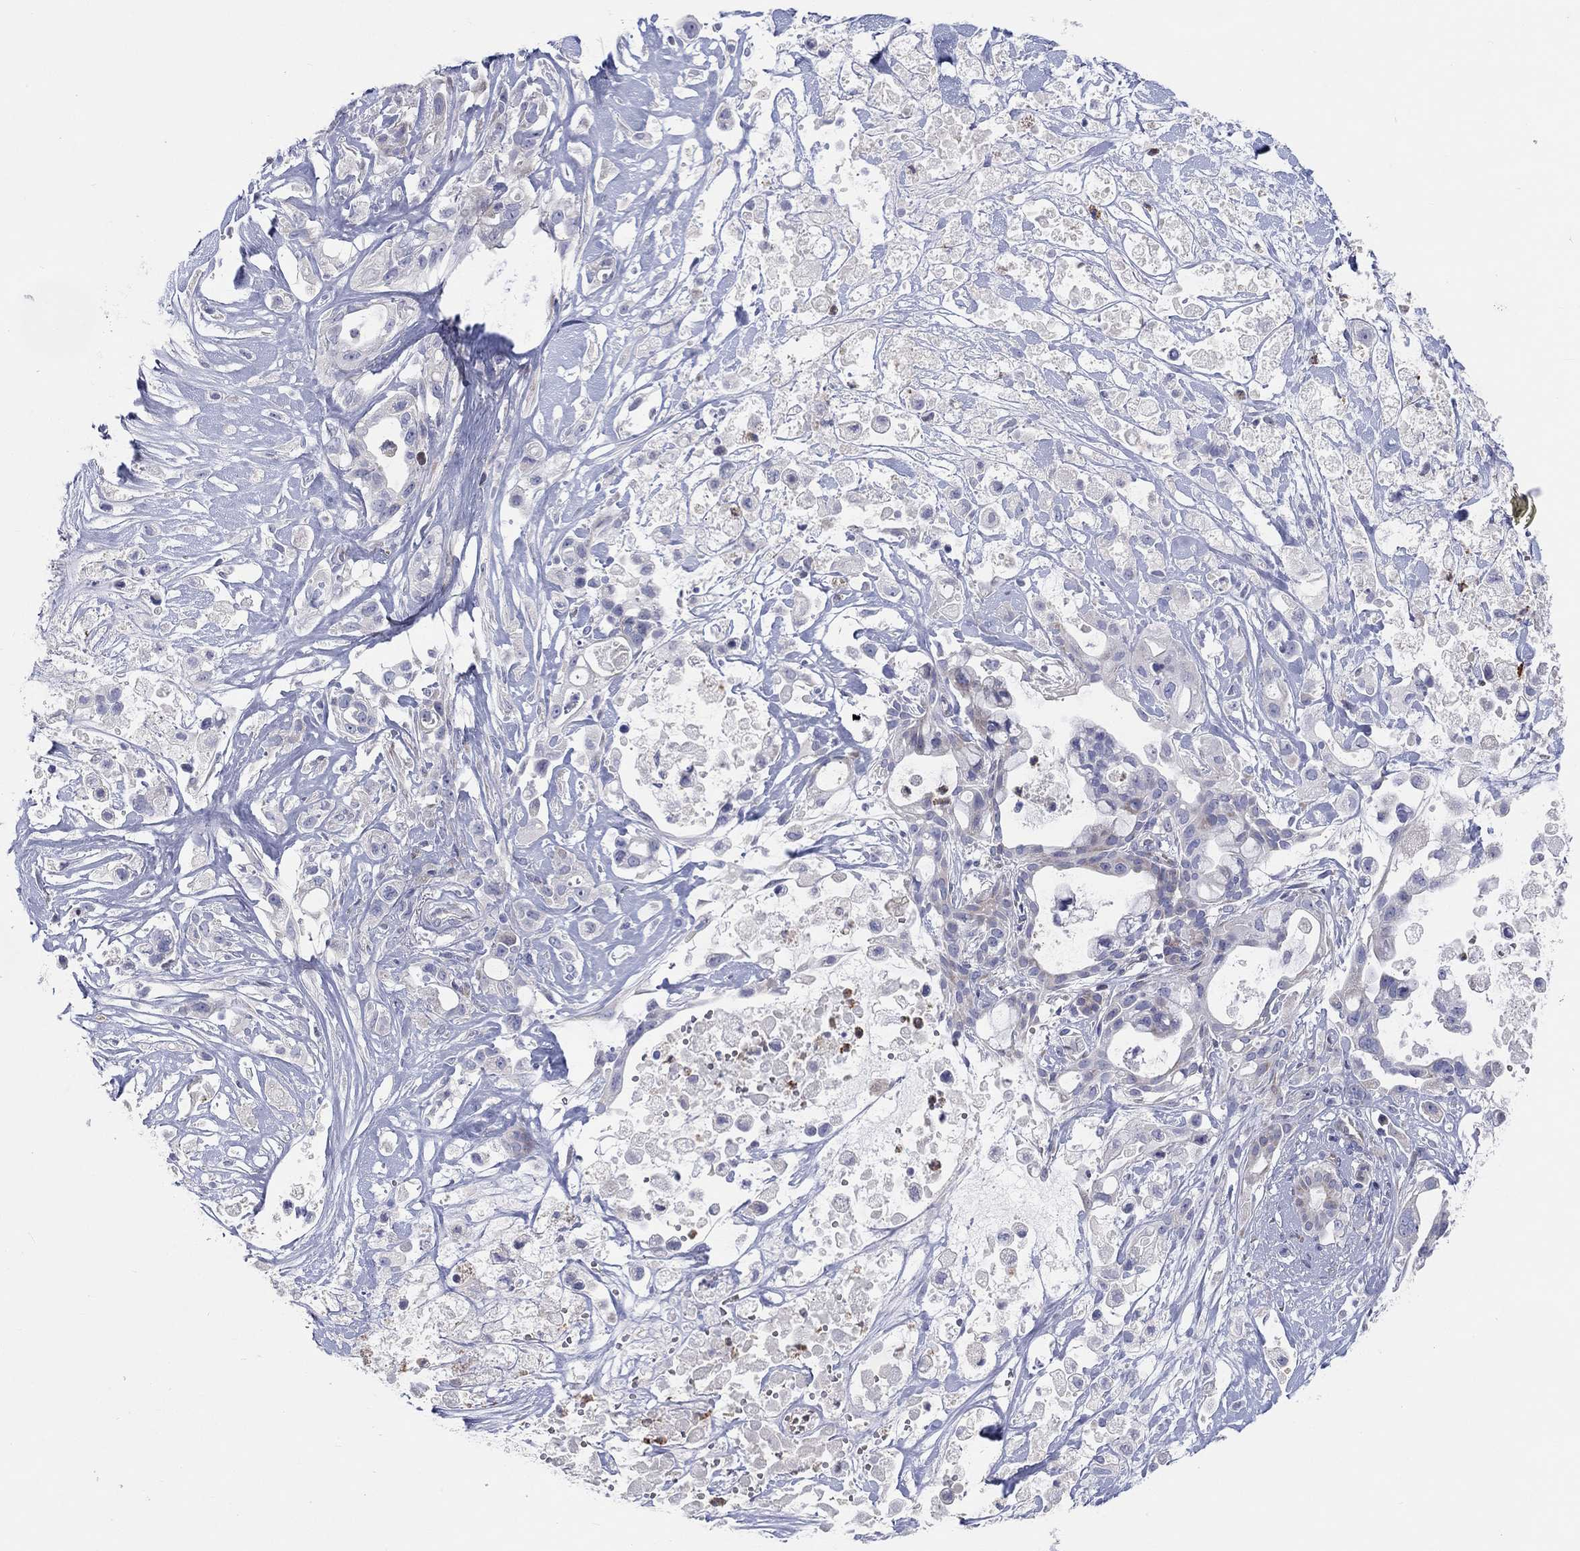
{"staining": {"intensity": "negative", "quantity": "none", "location": "none"}, "tissue": "pancreatic cancer", "cell_type": "Tumor cells", "image_type": "cancer", "snomed": [{"axis": "morphology", "description": "Adenocarcinoma, NOS"}, {"axis": "topography", "description": "Pancreas"}], "caption": "This is a micrograph of immunohistochemistry (IHC) staining of pancreatic cancer (adenocarcinoma), which shows no expression in tumor cells. (Brightfield microscopy of DAB immunohistochemistry at high magnification).", "gene": "ARHGAP36", "patient": {"sex": "male", "age": 44}}